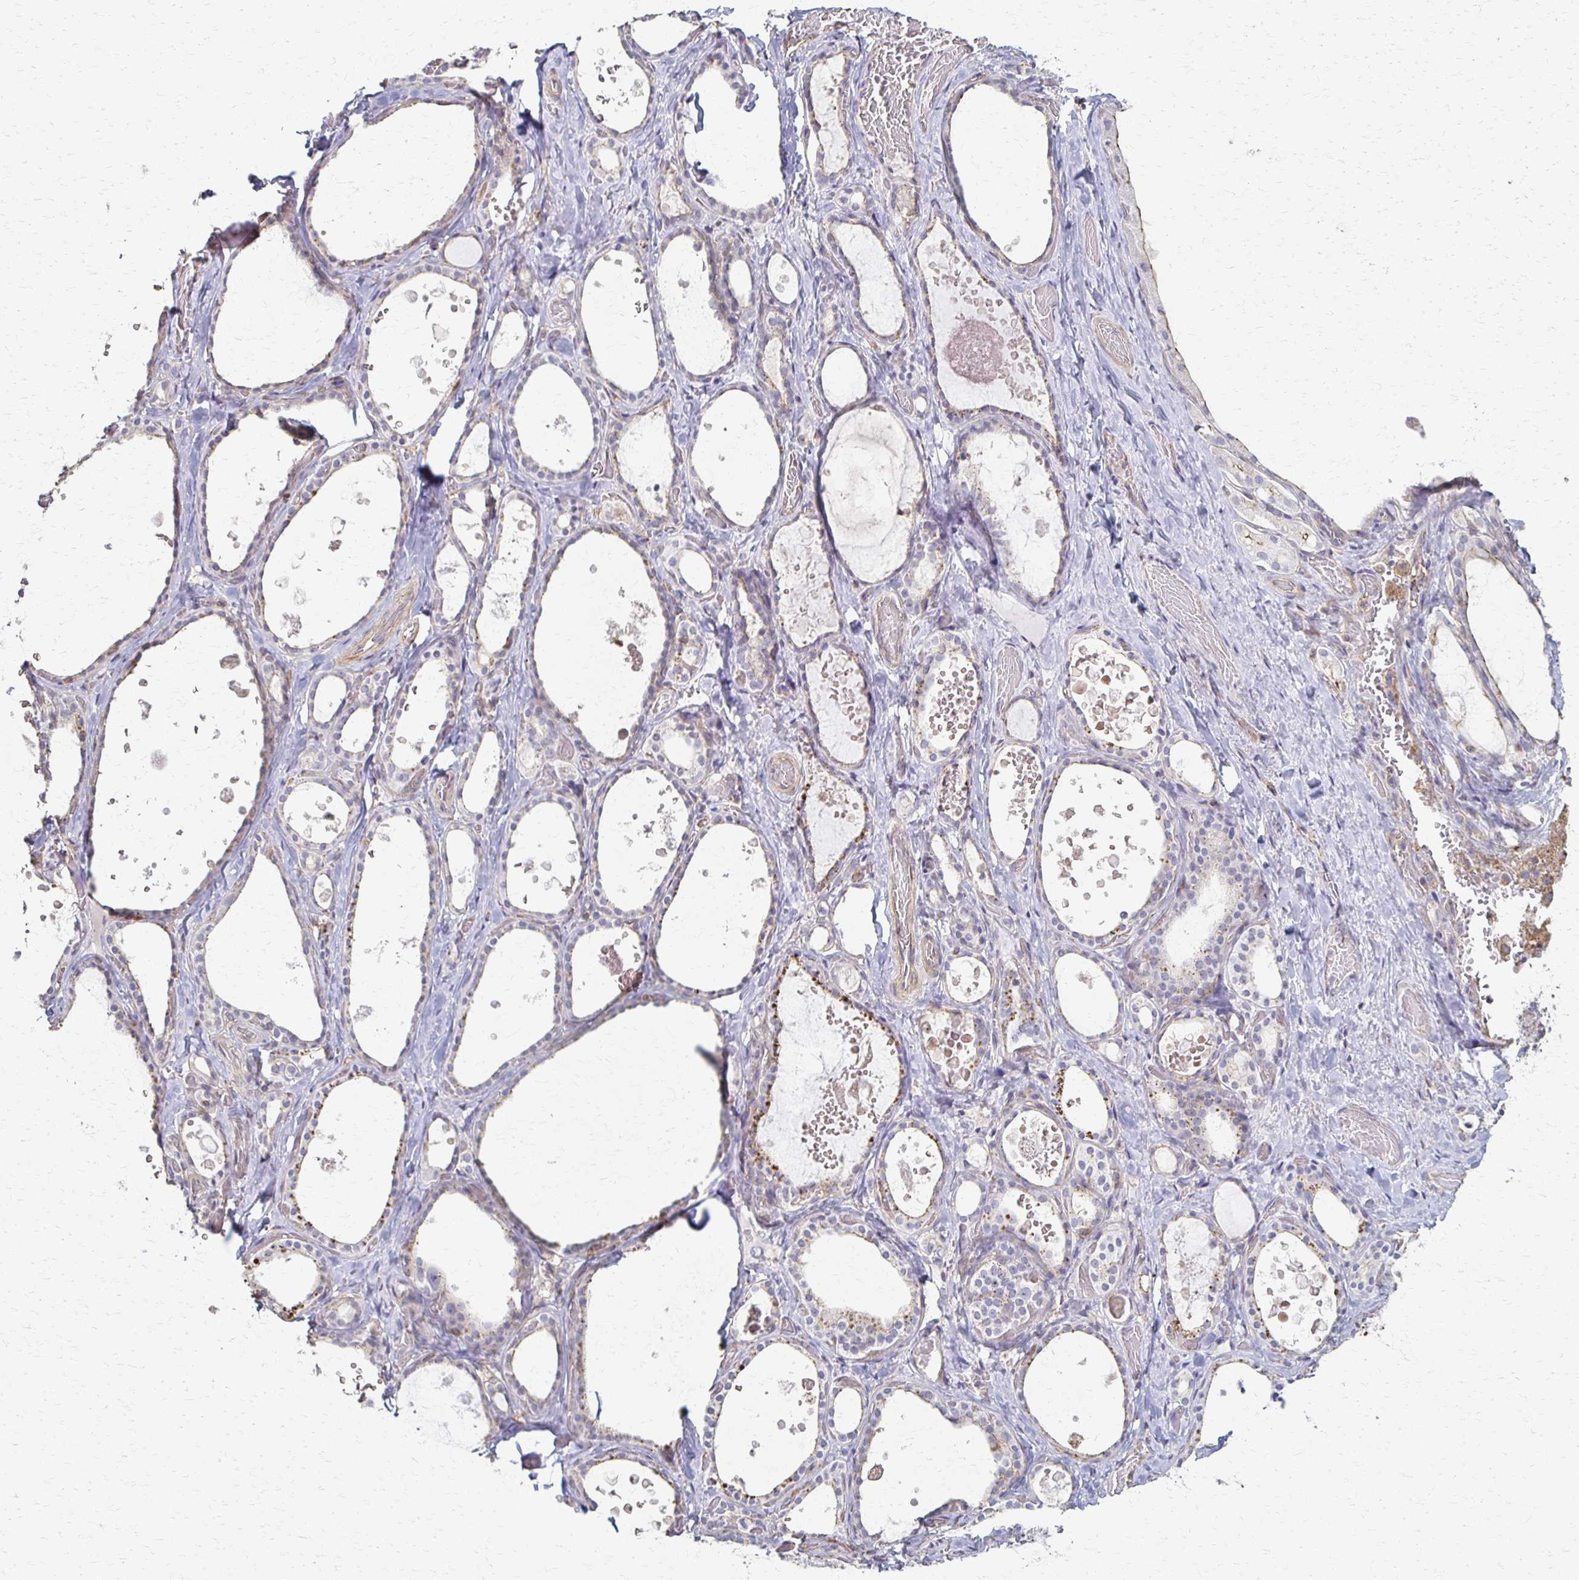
{"staining": {"intensity": "weak", "quantity": "<25%", "location": "cytoplasmic/membranous"}, "tissue": "thyroid gland", "cell_type": "Glandular cells", "image_type": "normal", "snomed": [{"axis": "morphology", "description": "Normal tissue, NOS"}, {"axis": "topography", "description": "Thyroid gland"}], "caption": "Immunohistochemistry image of normal thyroid gland stained for a protein (brown), which demonstrates no staining in glandular cells. (DAB (3,3'-diaminobenzidine) immunohistochemistry visualized using brightfield microscopy, high magnification).", "gene": "C1QTNF7", "patient": {"sex": "female", "age": 56}}